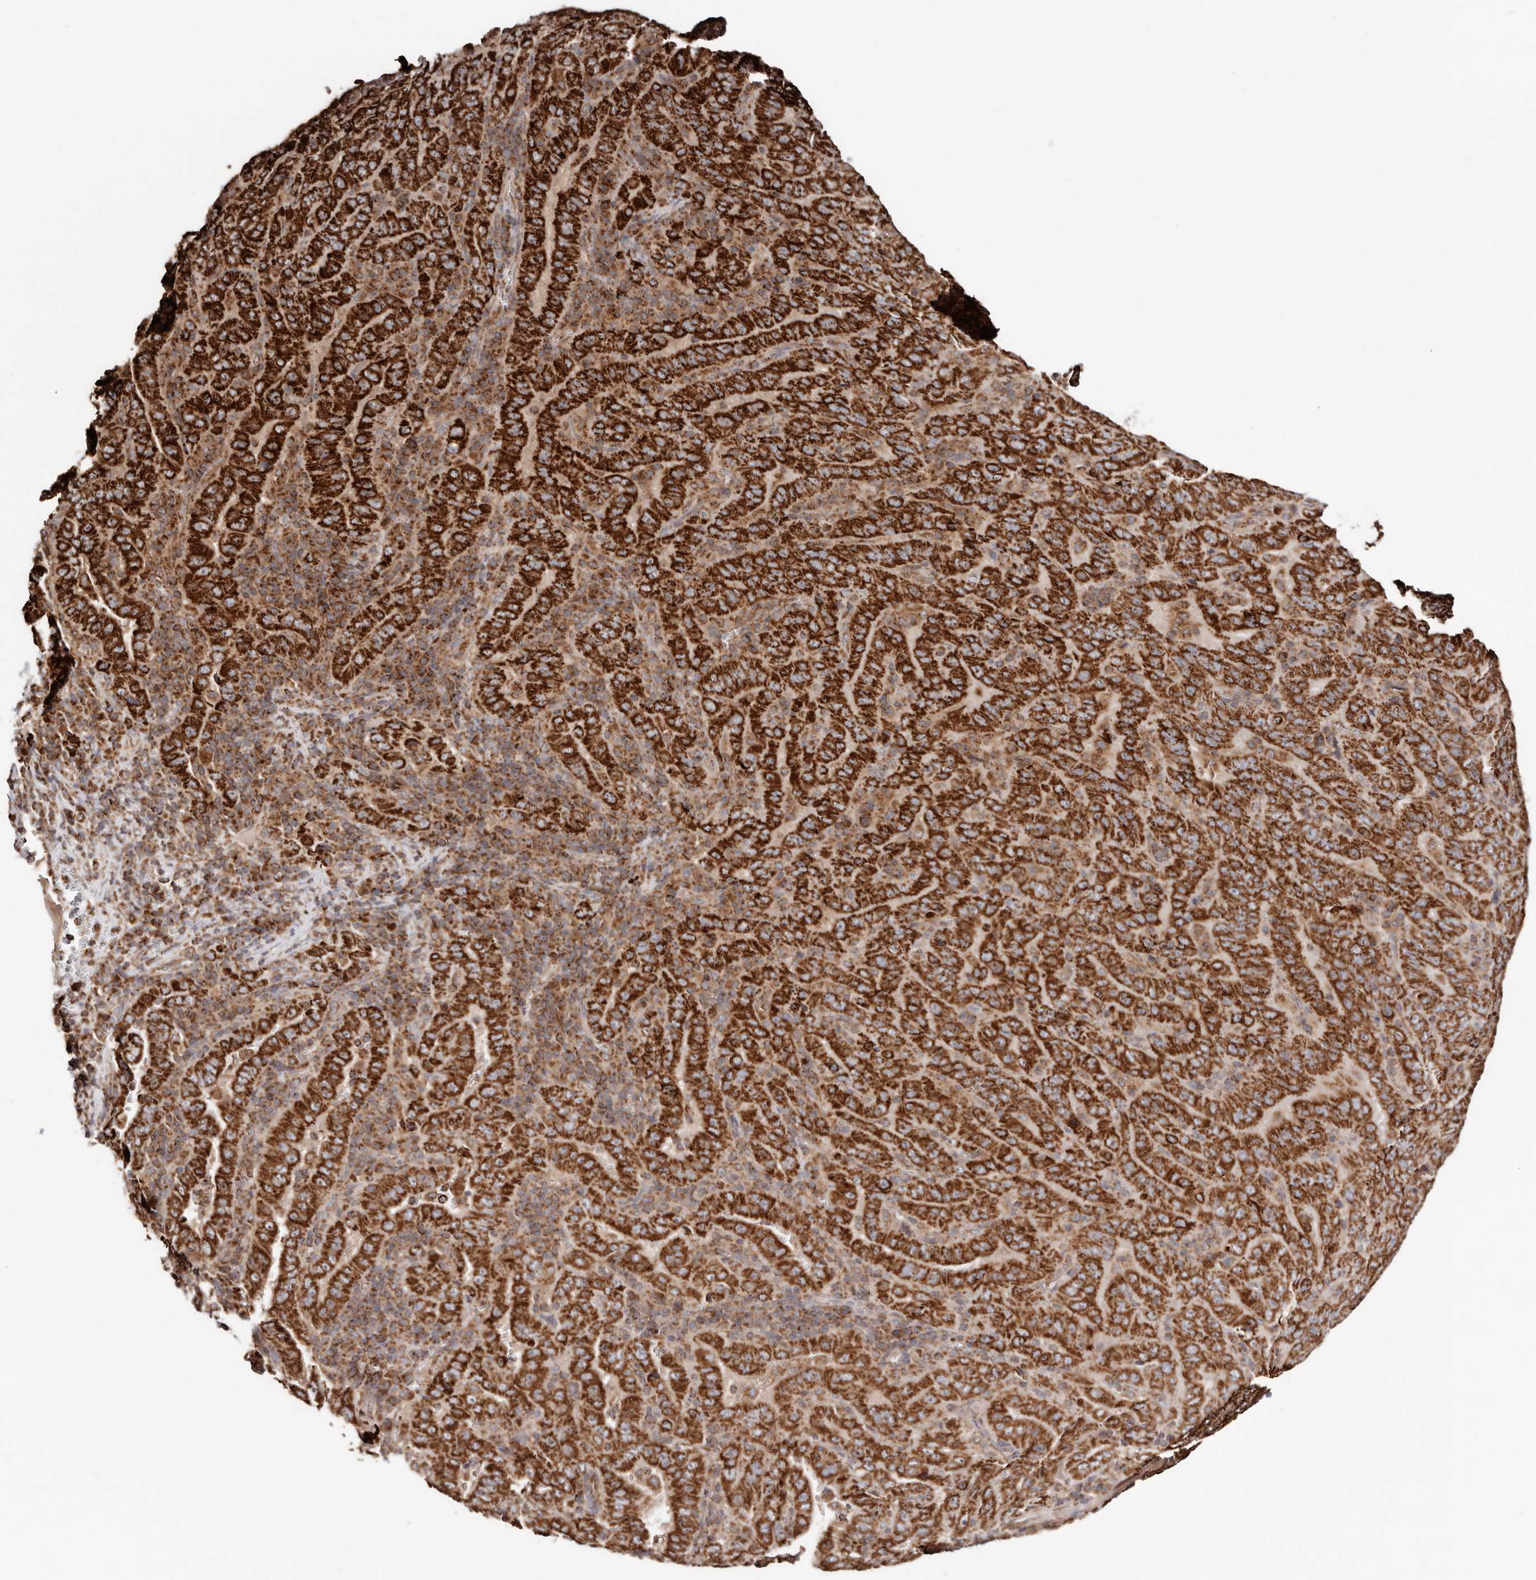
{"staining": {"intensity": "strong", "quantity": ">75%", "location": "cytoplasmic/membranous"}, "tissue": "pancreatic cancer", "cell_type": "Tumor cells", "image_type": "cancer", "snomed": [{"axis": "morphology", "description": "Adenocarcinoma, NOS"}, {"axis": "topography", "description": "Pancreas"}], "caption": "Protein staining of adenocarcinoma (pancreatic) tissue exhibits strong cytoplasmic/membranous expression in about >75% of tumor cells. The protein is shown in brown color, while the nuclei are stained blue.", "gene": "PRKACB", "patient": {"sex": "male", "age": 63}}